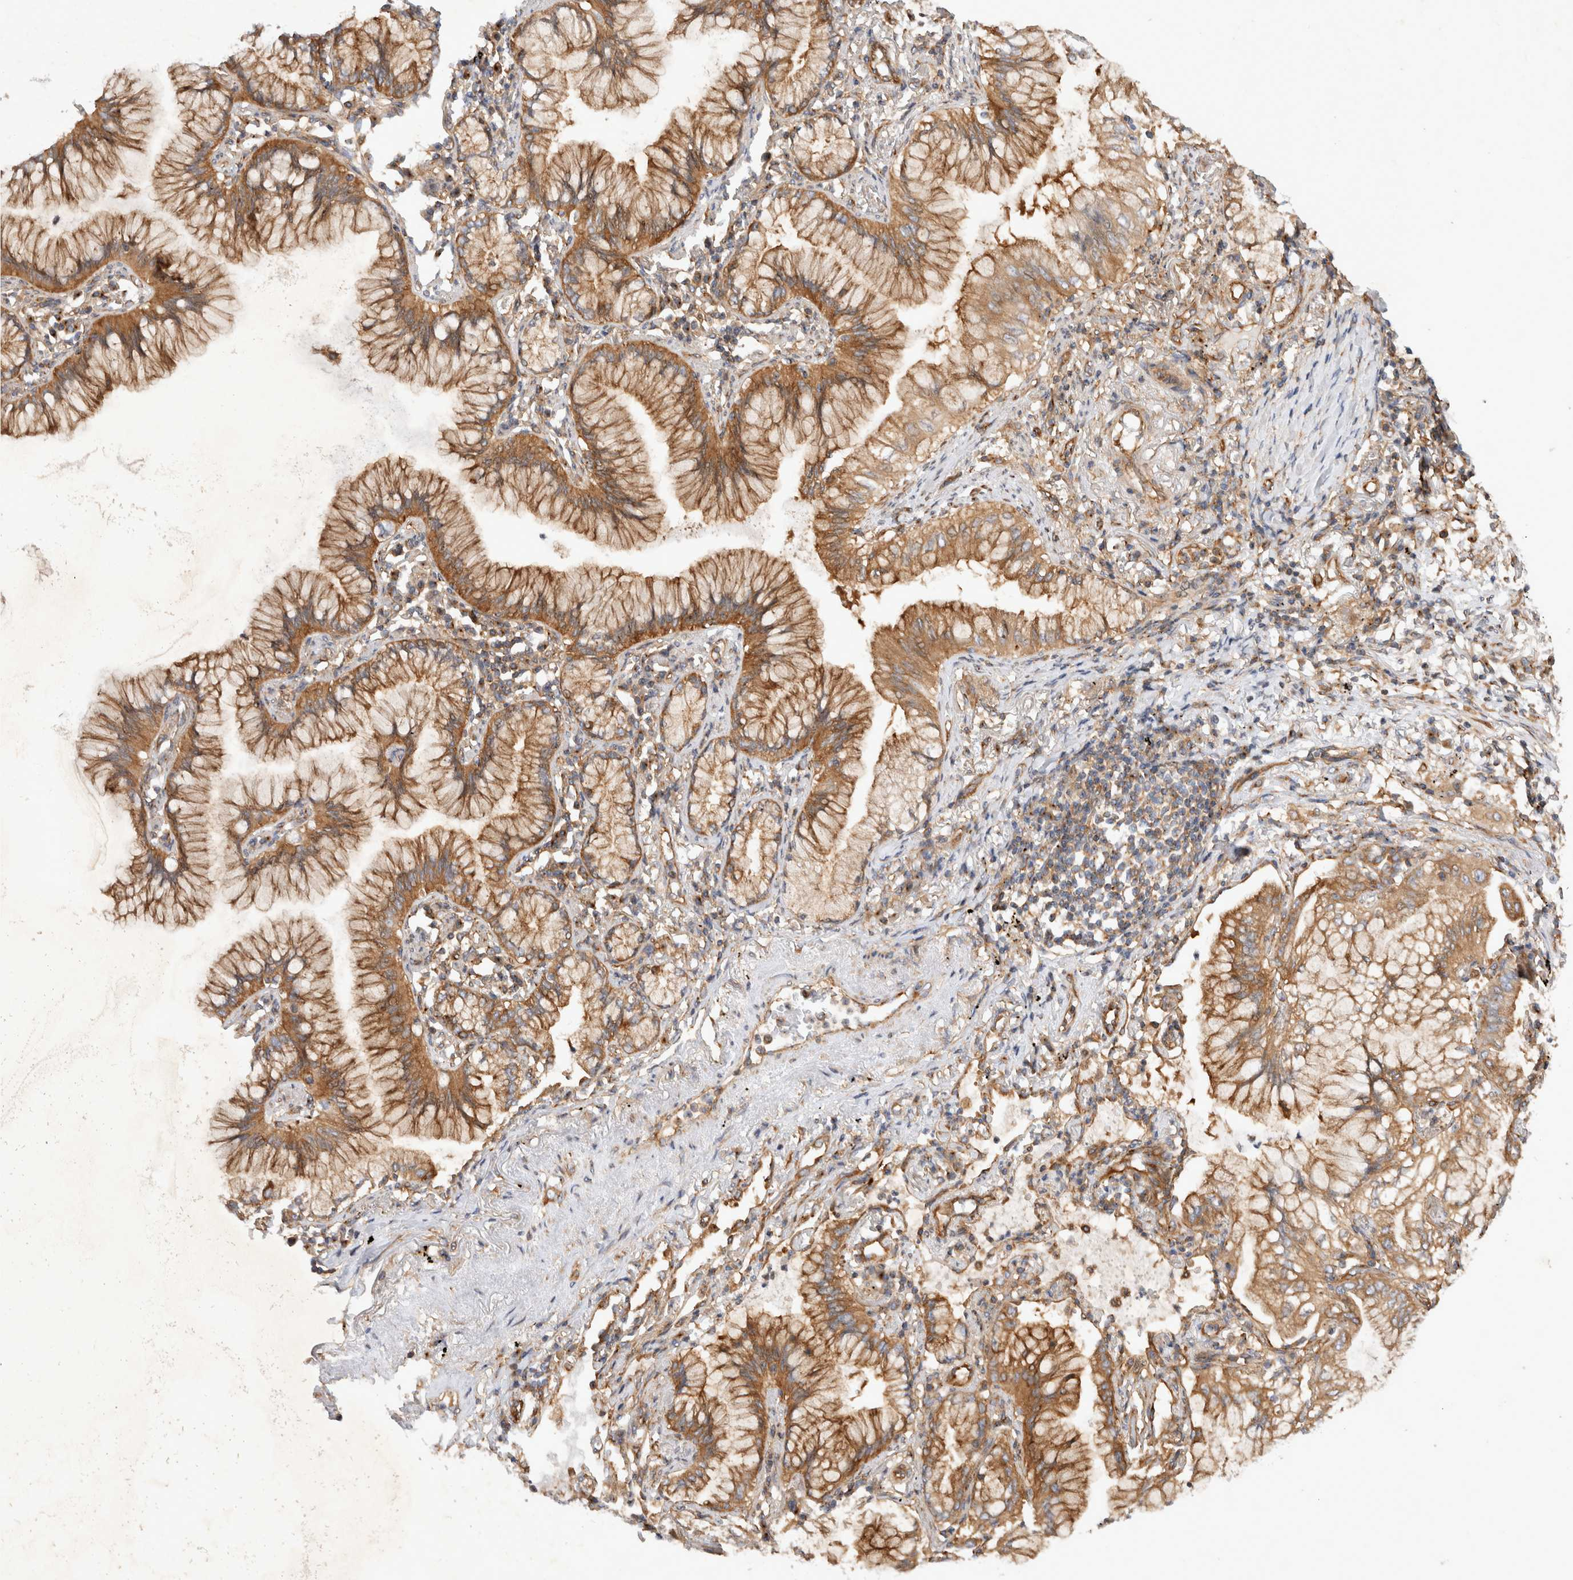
{"staining": {"intensity": "moderate", "quantity": ">75%", "location": "cytoplasmic/membranous"}, "tissue": "lung cancer", "cell_type": "Tumor cells", "image_type": "cancer", "snomed": [{"axis": "morphology", "description": "Adenocarcinoma, NOS"}, {"axis": "topography", "description": "Lung"}], "caption": "The micrograph demonstrates staining of lung adenocarcinoma, revealing moderate cytoplasmic/membranous protein expression (brown color) within tumor cells.", "gene": "GPR150", "patient": {"sex": "female", "age": 70}}